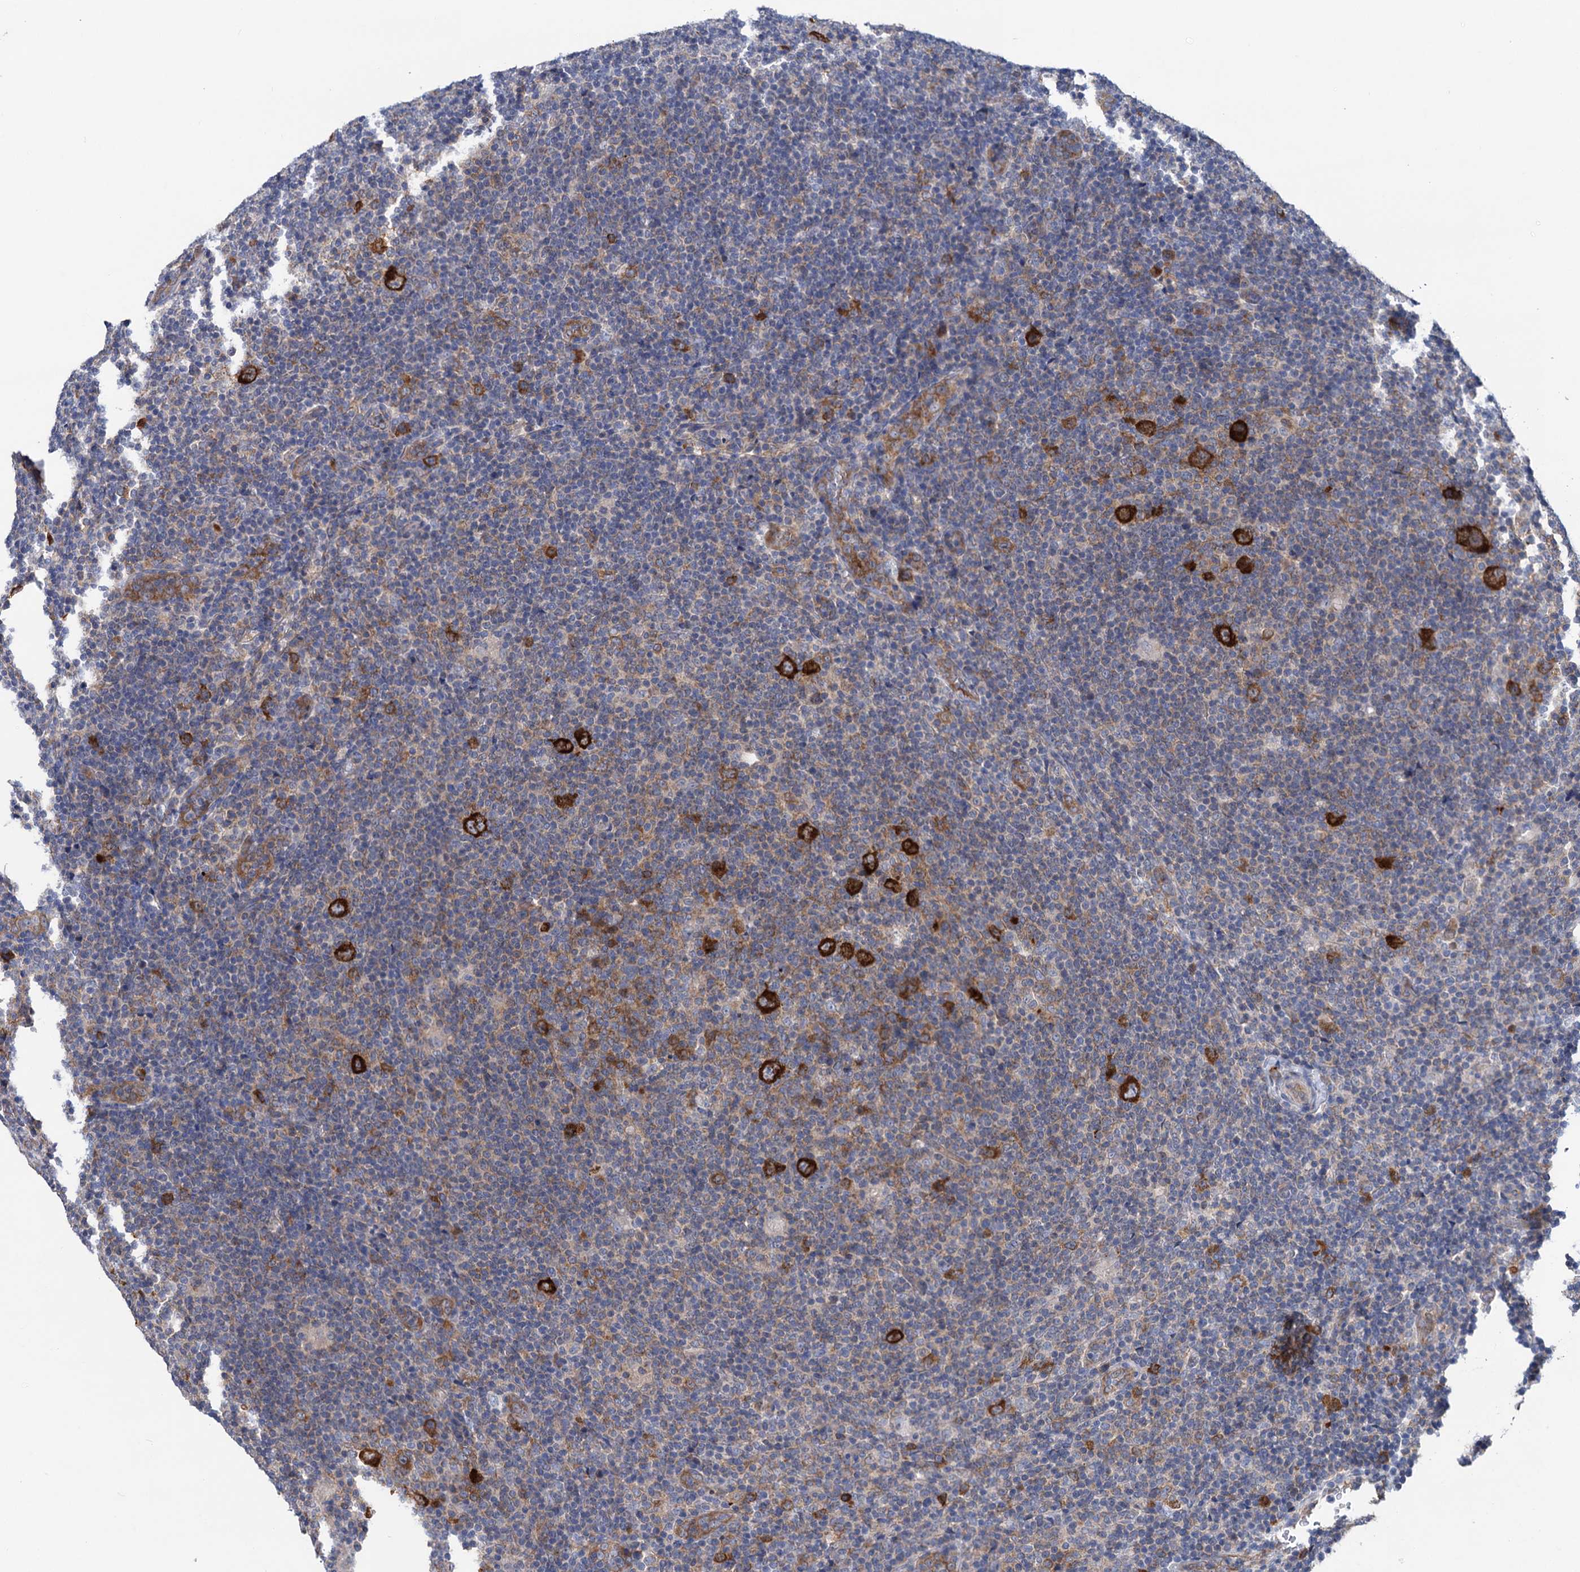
{"staining": {"intensity": "strong", "quantity": ">75%", "location": "cytoplasmic/membranous"}, "tissue": "lymphoma", "cell_type": "Tumor cells", "image_type": "cancer", "snomed": [{"axis": "morphology", "description": "Hodgkin's disease, NOS"}, {"axis": "topography", "description": "Lymph node"}], "caption": "Brown immunohistochemical staining in Hodgkin's disease shows strong cytoplasmic/membranous staining in approximately >75% of tumor cells.", "gene": "ZNRD2", "patient": {"sex": "female", "age": 57}}